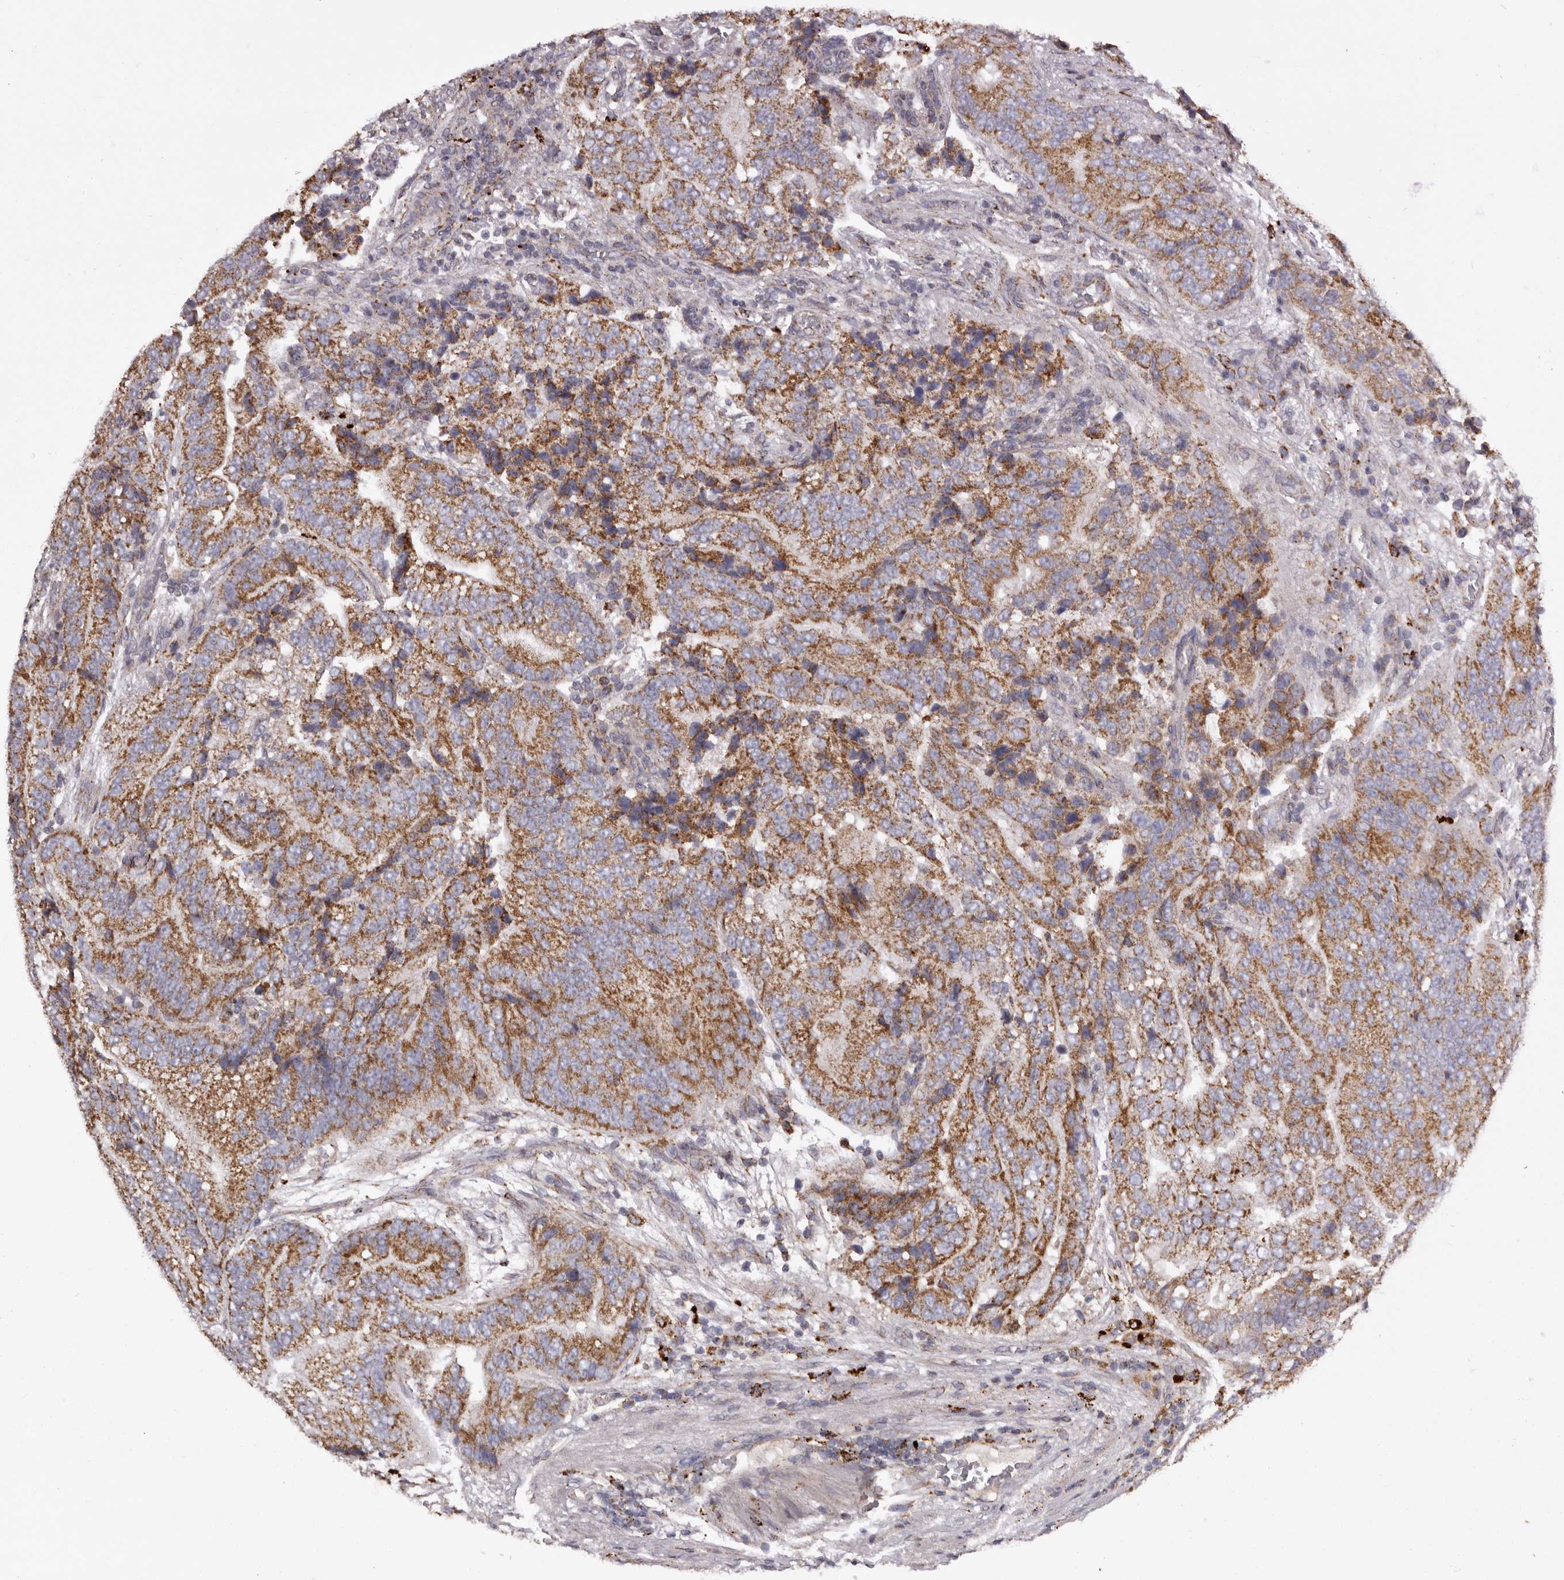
{"staining": {"intensity": "moderate", "quantity": ">75%", "location": "cytoplasmic/membranous"}, "tissue": "prostate cancer", "cell_type": "Tumor cells", "image_type": "cancer", "snomed": [{"axis": "morphology", "description": "Adenocarcinoma, High grade"}, {"axis": "topography", "description": "Prostate"}], "caption": "Prostate cancer stained with a protein marker reveals moderate staining in tumor cells.", "gene": "MECR", "patient": {"sex": "male", "age": 70}}